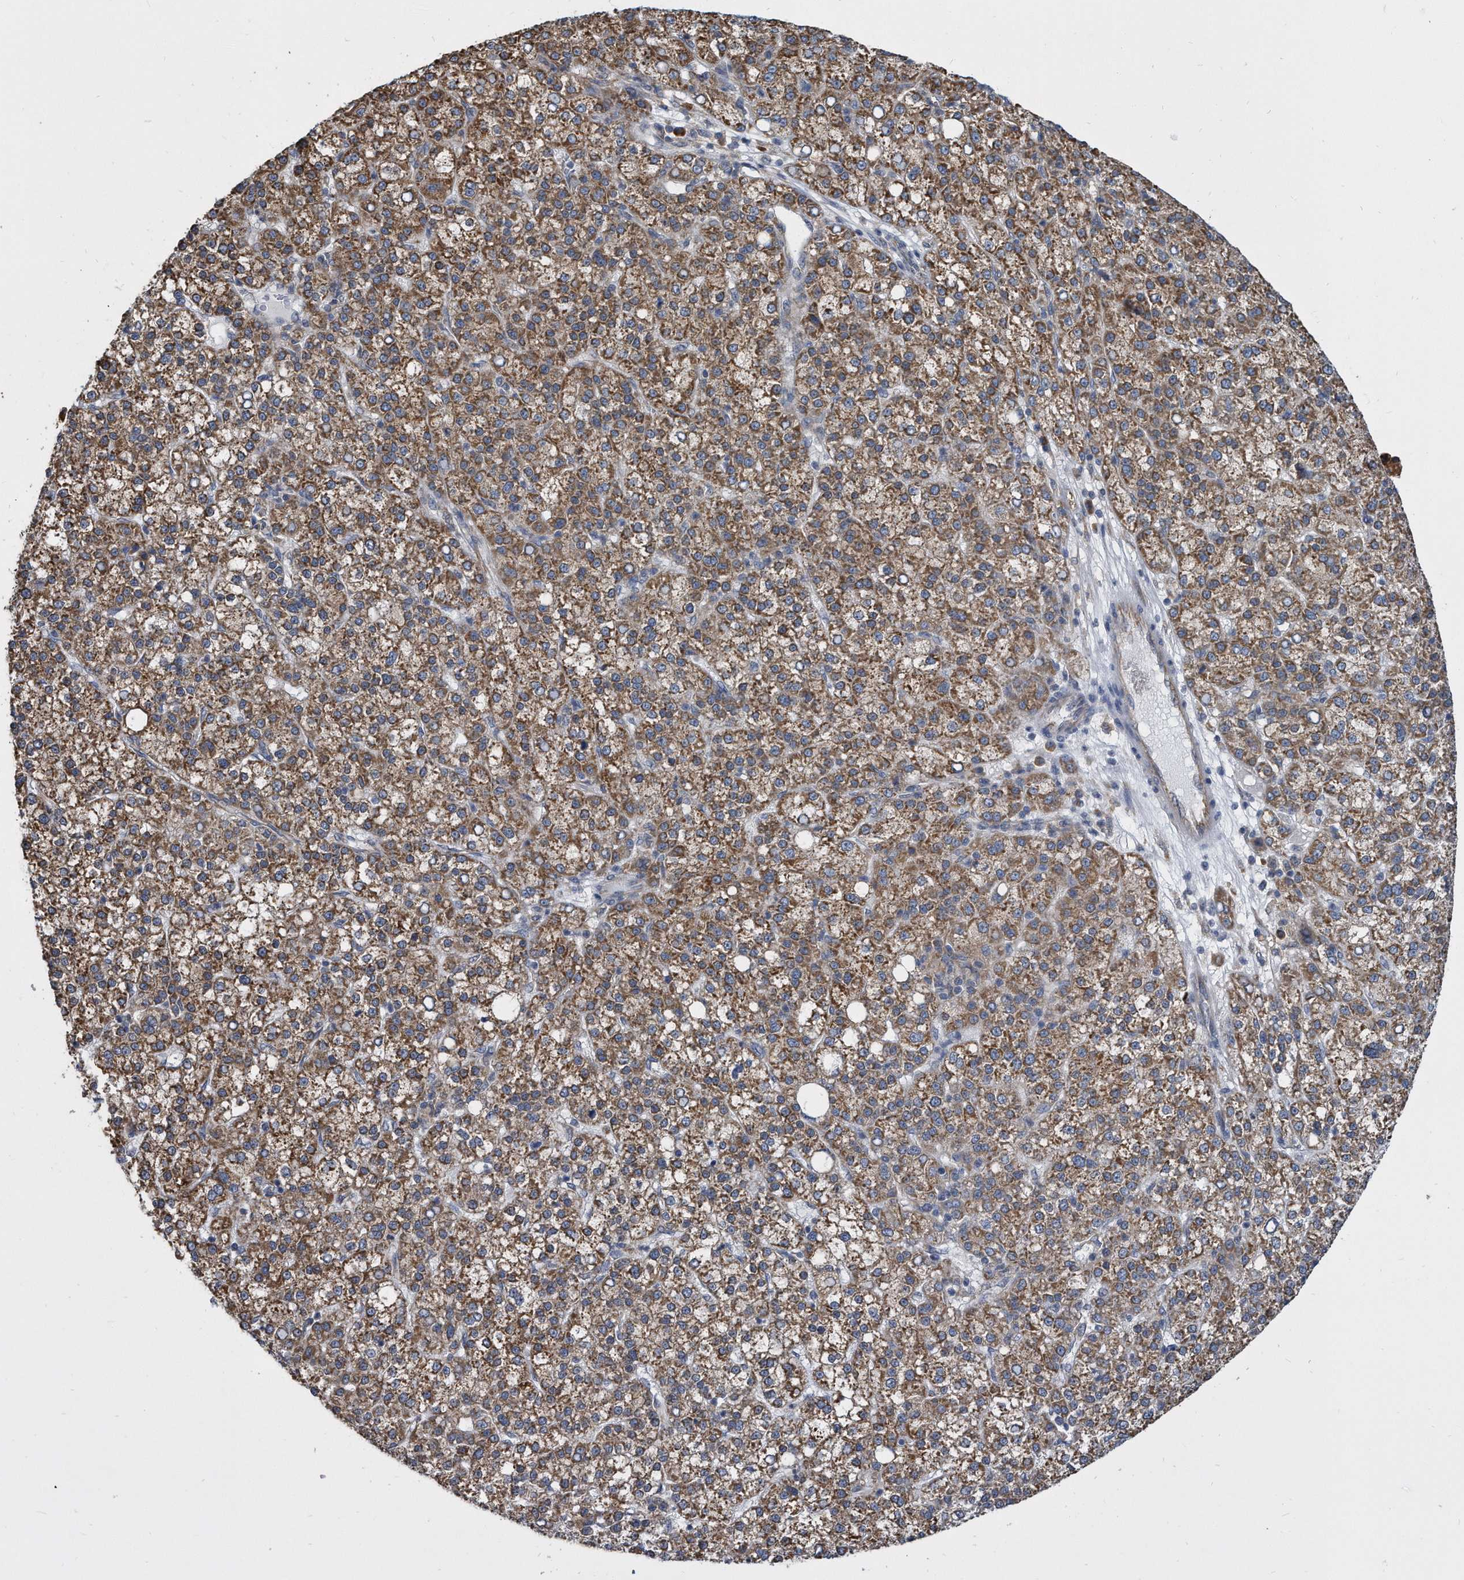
{"staining": {"intensity": "moderate", "quantity": ">75%", "location": "cytoplasmic/membranous"}, "tissue": "liver cancer", "cell_type": "Tumor cells", "image_type": "cancer", "snomed": [{"axis": "morphology", "description": "Carcinoma, Hepatocellular, NOS"}, {"axis": "topography", "description": "Liver"}], "caption": "DAB immunohistochemical staining of liver hepatocellular carcinoma displays moderate cytoplasmic/membranous protein positivity in approximately >75% of tumor cells.", "gene": "CCDC47", "patient": {"sex": "female", "age": 58}}